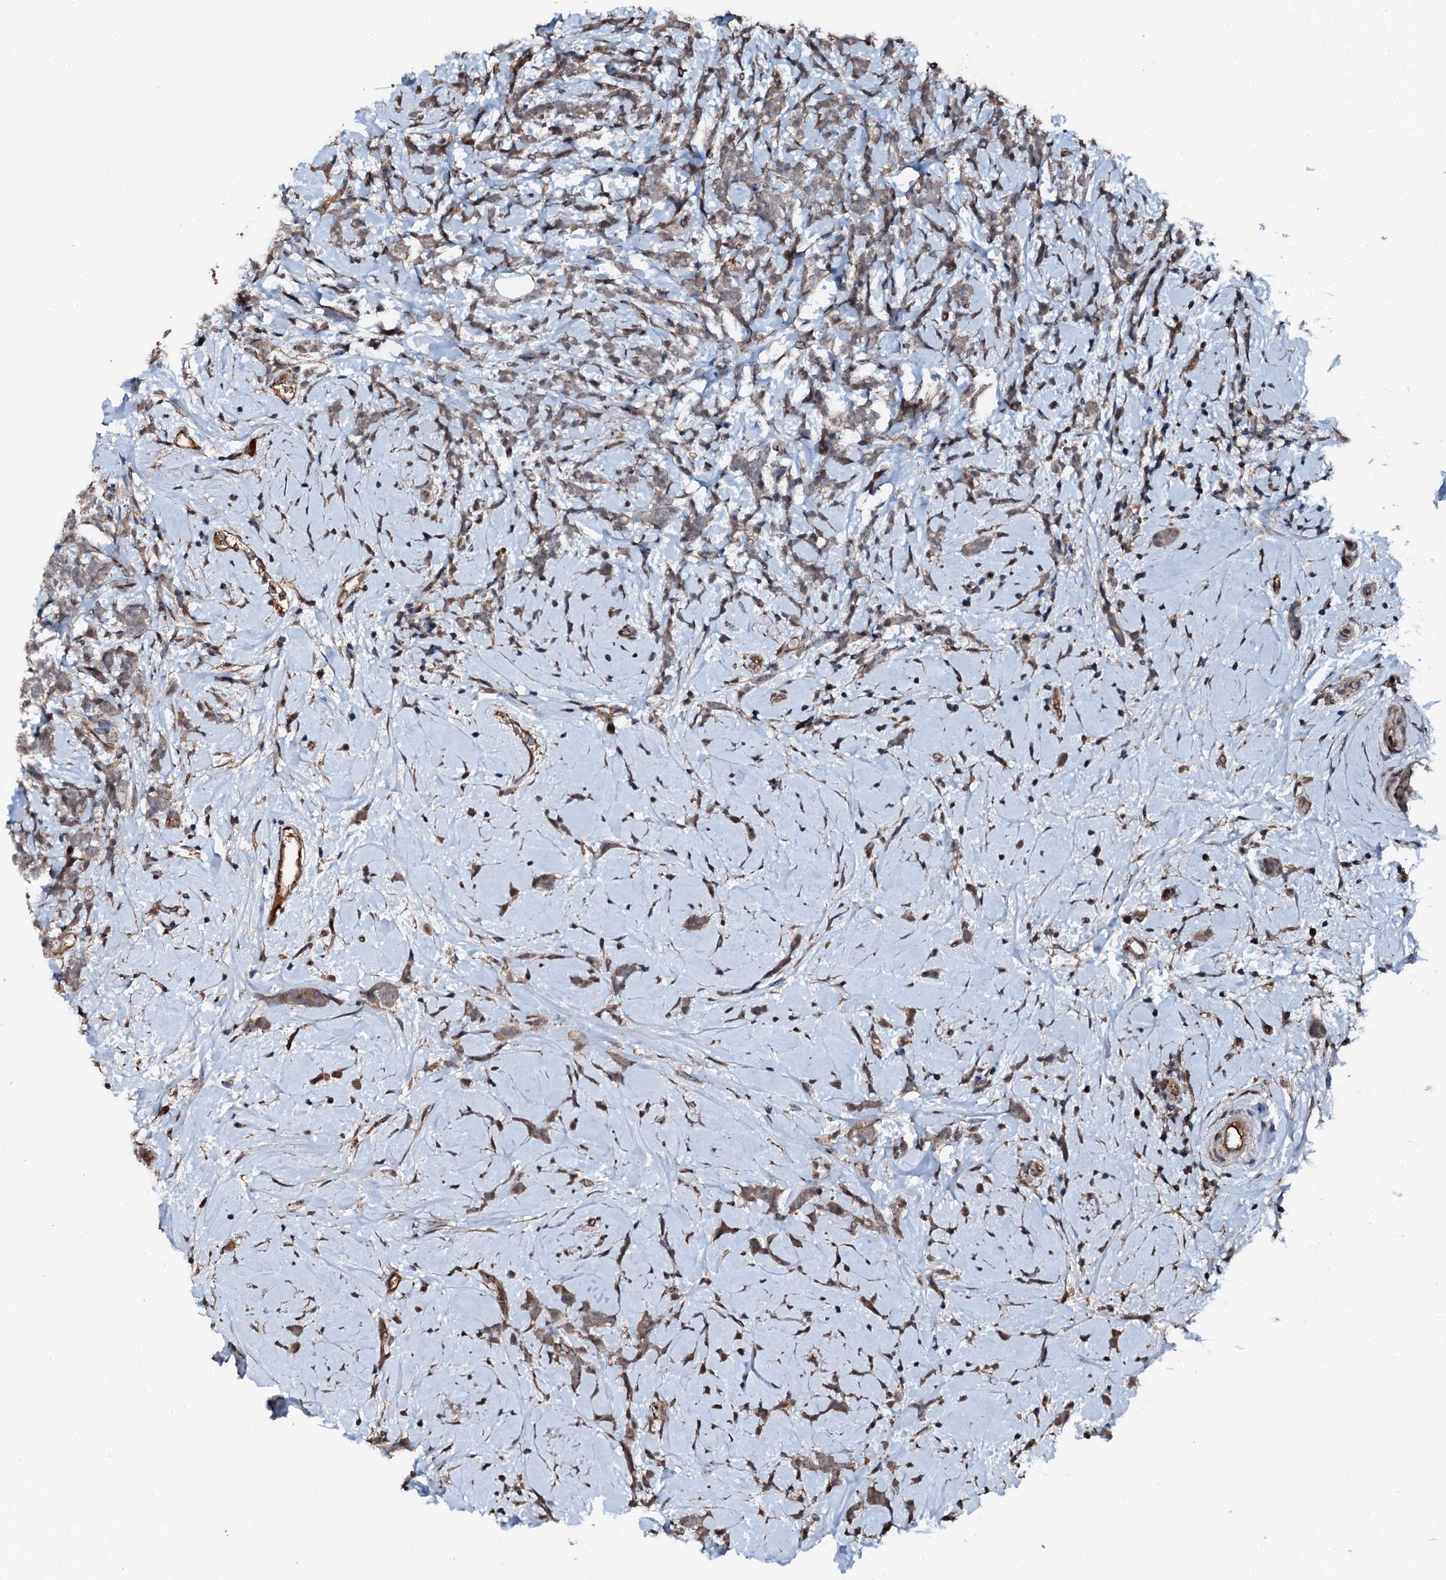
{"staining": {"intensity": "moderate", "quantity": ">75%", "location": "cytoplasmic/membranous"}, "tissue": "breast cancer", "cell_type": "Tumor cells", "image_type": "cancer", "snomed": [{"axis": "morphology", "description": "Lobular carcinoma"}, {"axis": "topography", "description": "Breast"}], "caption": "This is an image of IHC staining of breast cancer (lobular carcinoma), which shows moderate positivity in the cytoplasmic/membranous of tumor cells.", "gene": "FLYWCH1", "patient": {"sex": "female", "age": 58}}